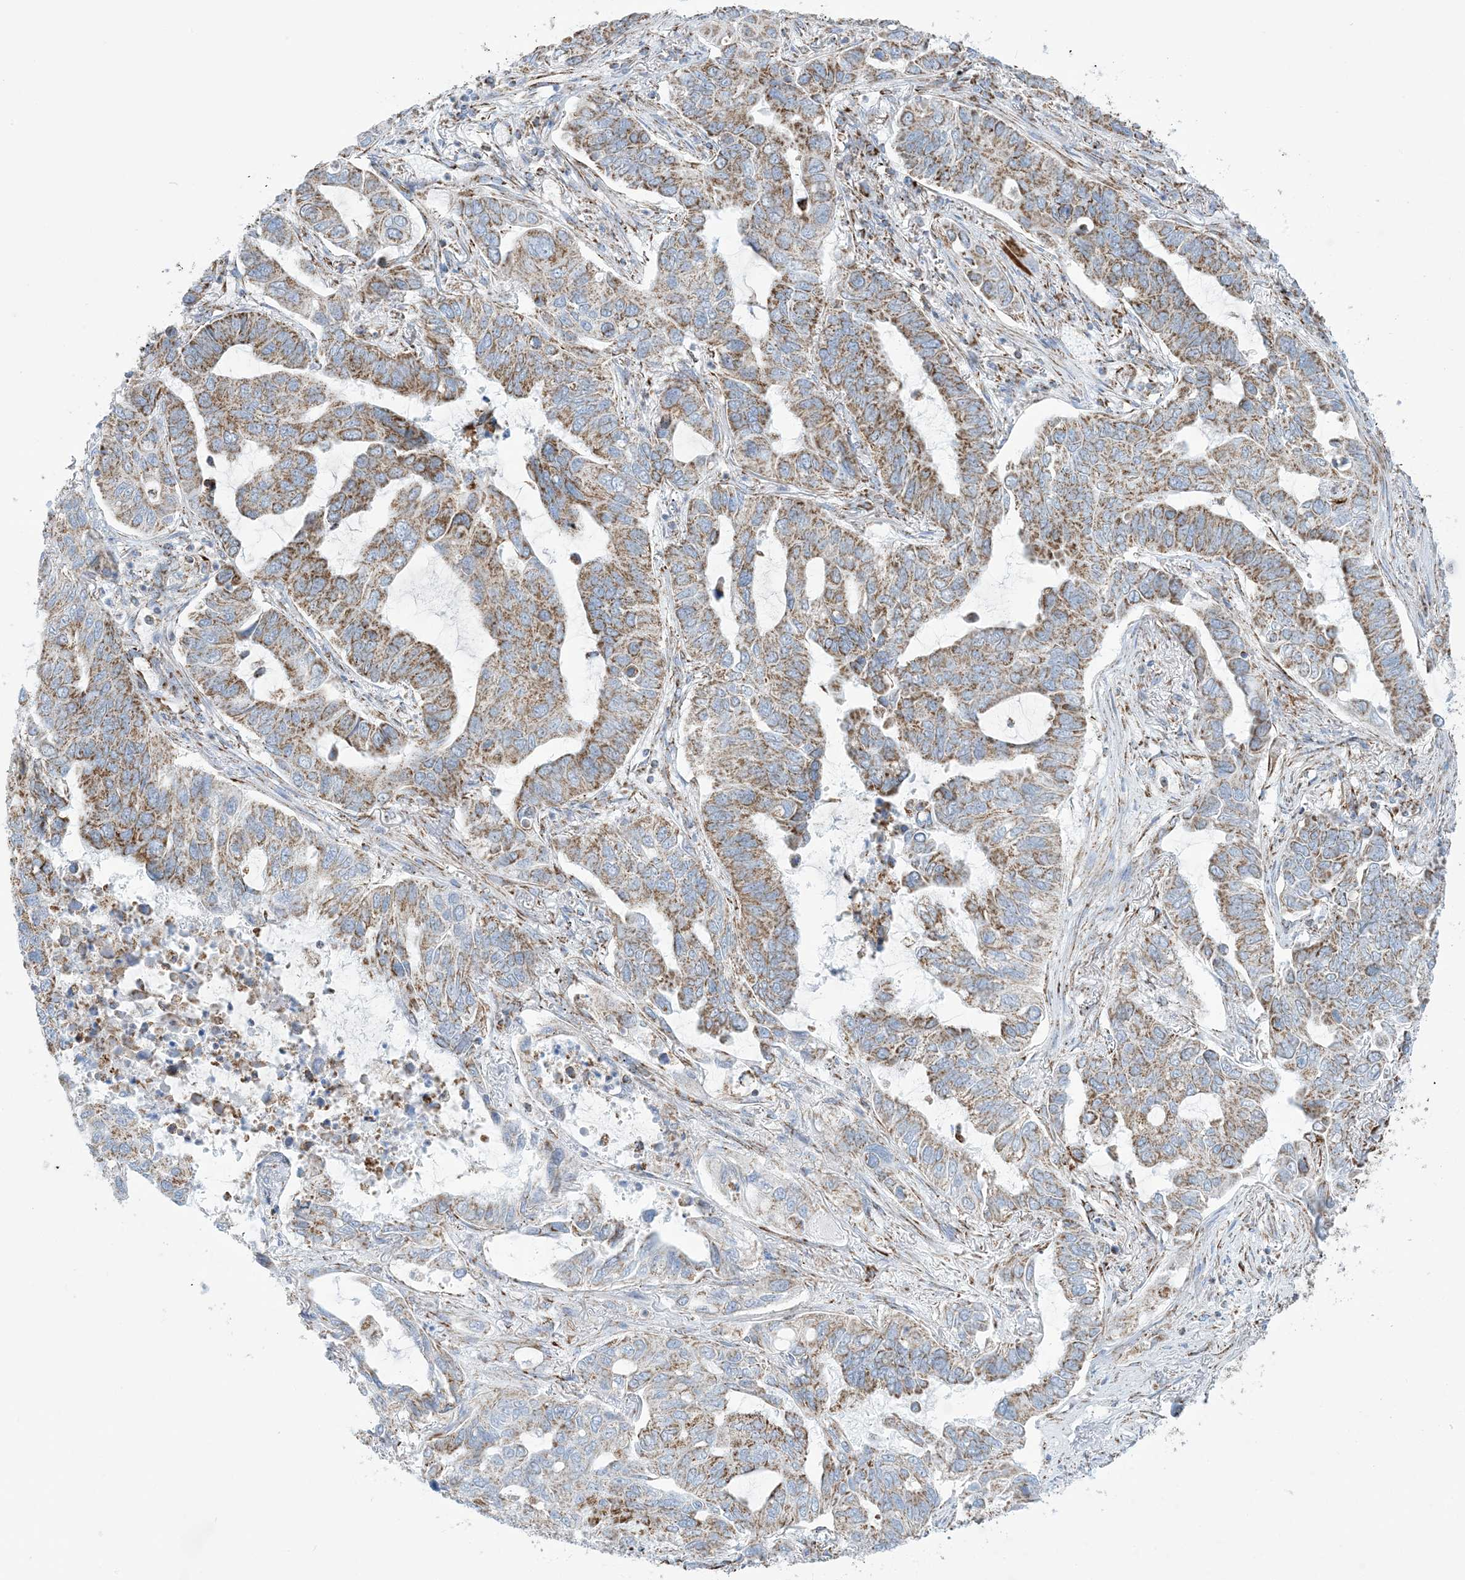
{"staining": {"intensity": "moderate", "quantity": ">75%", "location": "cytoplasmic/membranous"}, "tissue": "lung cancer", "cell_type": "Tumor cells", "image_type": "cancer", "snomed": [{"axis": "morphology", "description": "Adenocarcinoma, NOS"}, {"axis": "topography", "description": "Lung"}], "caption": "Moderate cytoplasmic/membranous staining for a protein is identified in about >75% of tumor cells of lung adenocarcinoma using immunohistochemistry (IHC).", "gene": "SAMM50", "patient": {"sex": "male", "age": 64}}